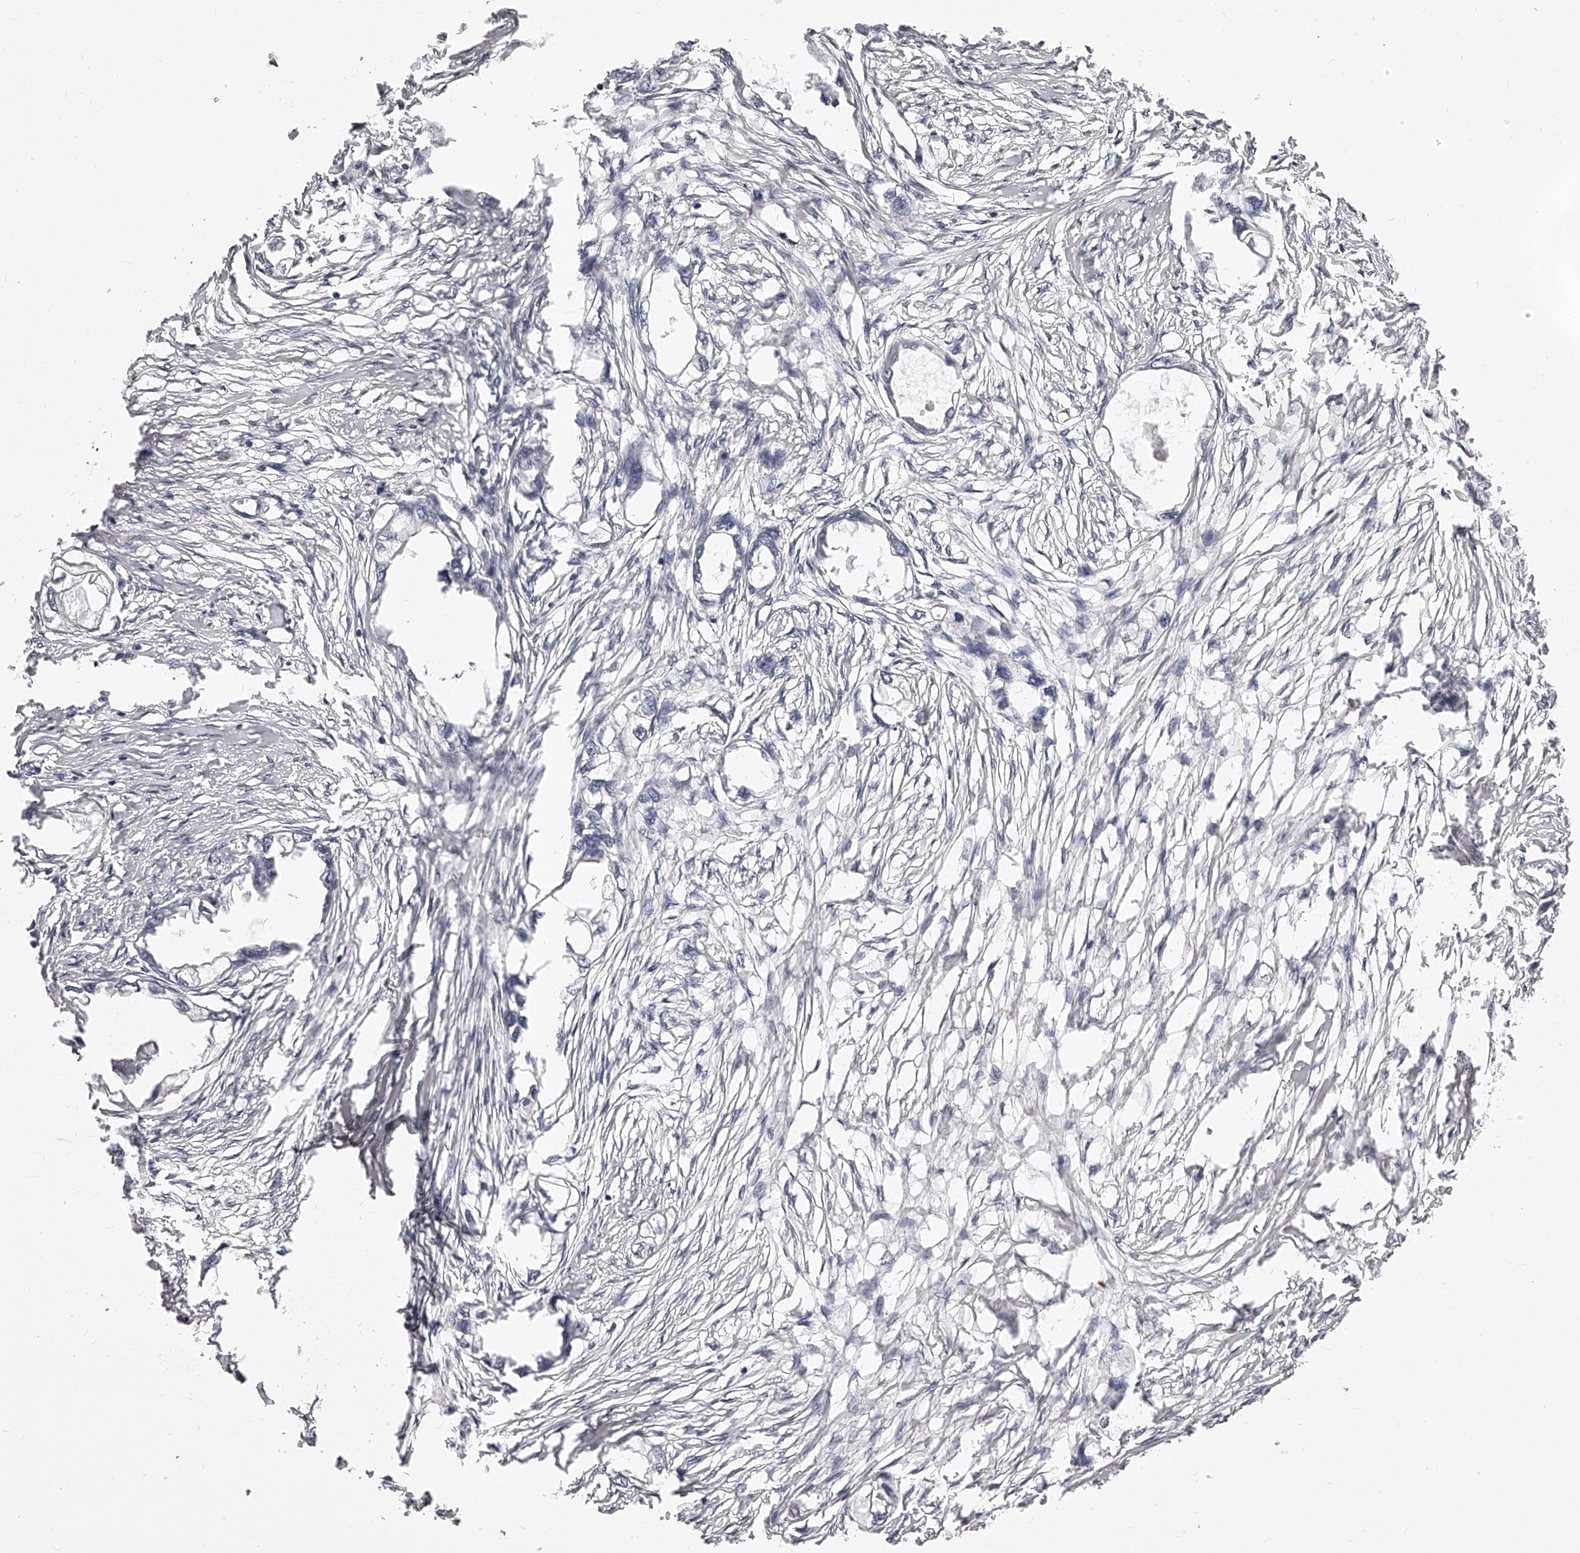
{"staining": {"intensity": "negative", "quantity": "none", "location": "none"}, "tissue": "endometrial cancer", "cell_type": "Tumor cells", "image_type": "cancer", "snomed": [{"axis": "morphology", "description": "Adenocarcinoma, NOS"}, {"axis": "morphology", "description": "Adenocarcinoma, metastatic, NOS"}, {"axis": "topography", "description": "Adipose tissue"}, {"axis": "topography", "description": "Endometrium"}], "caption": "The image exhibits no significant expression in tumor cells of endometrial cancer.", "gene": "DMRT1", "patient": {"sex": "female", "age": 67}}